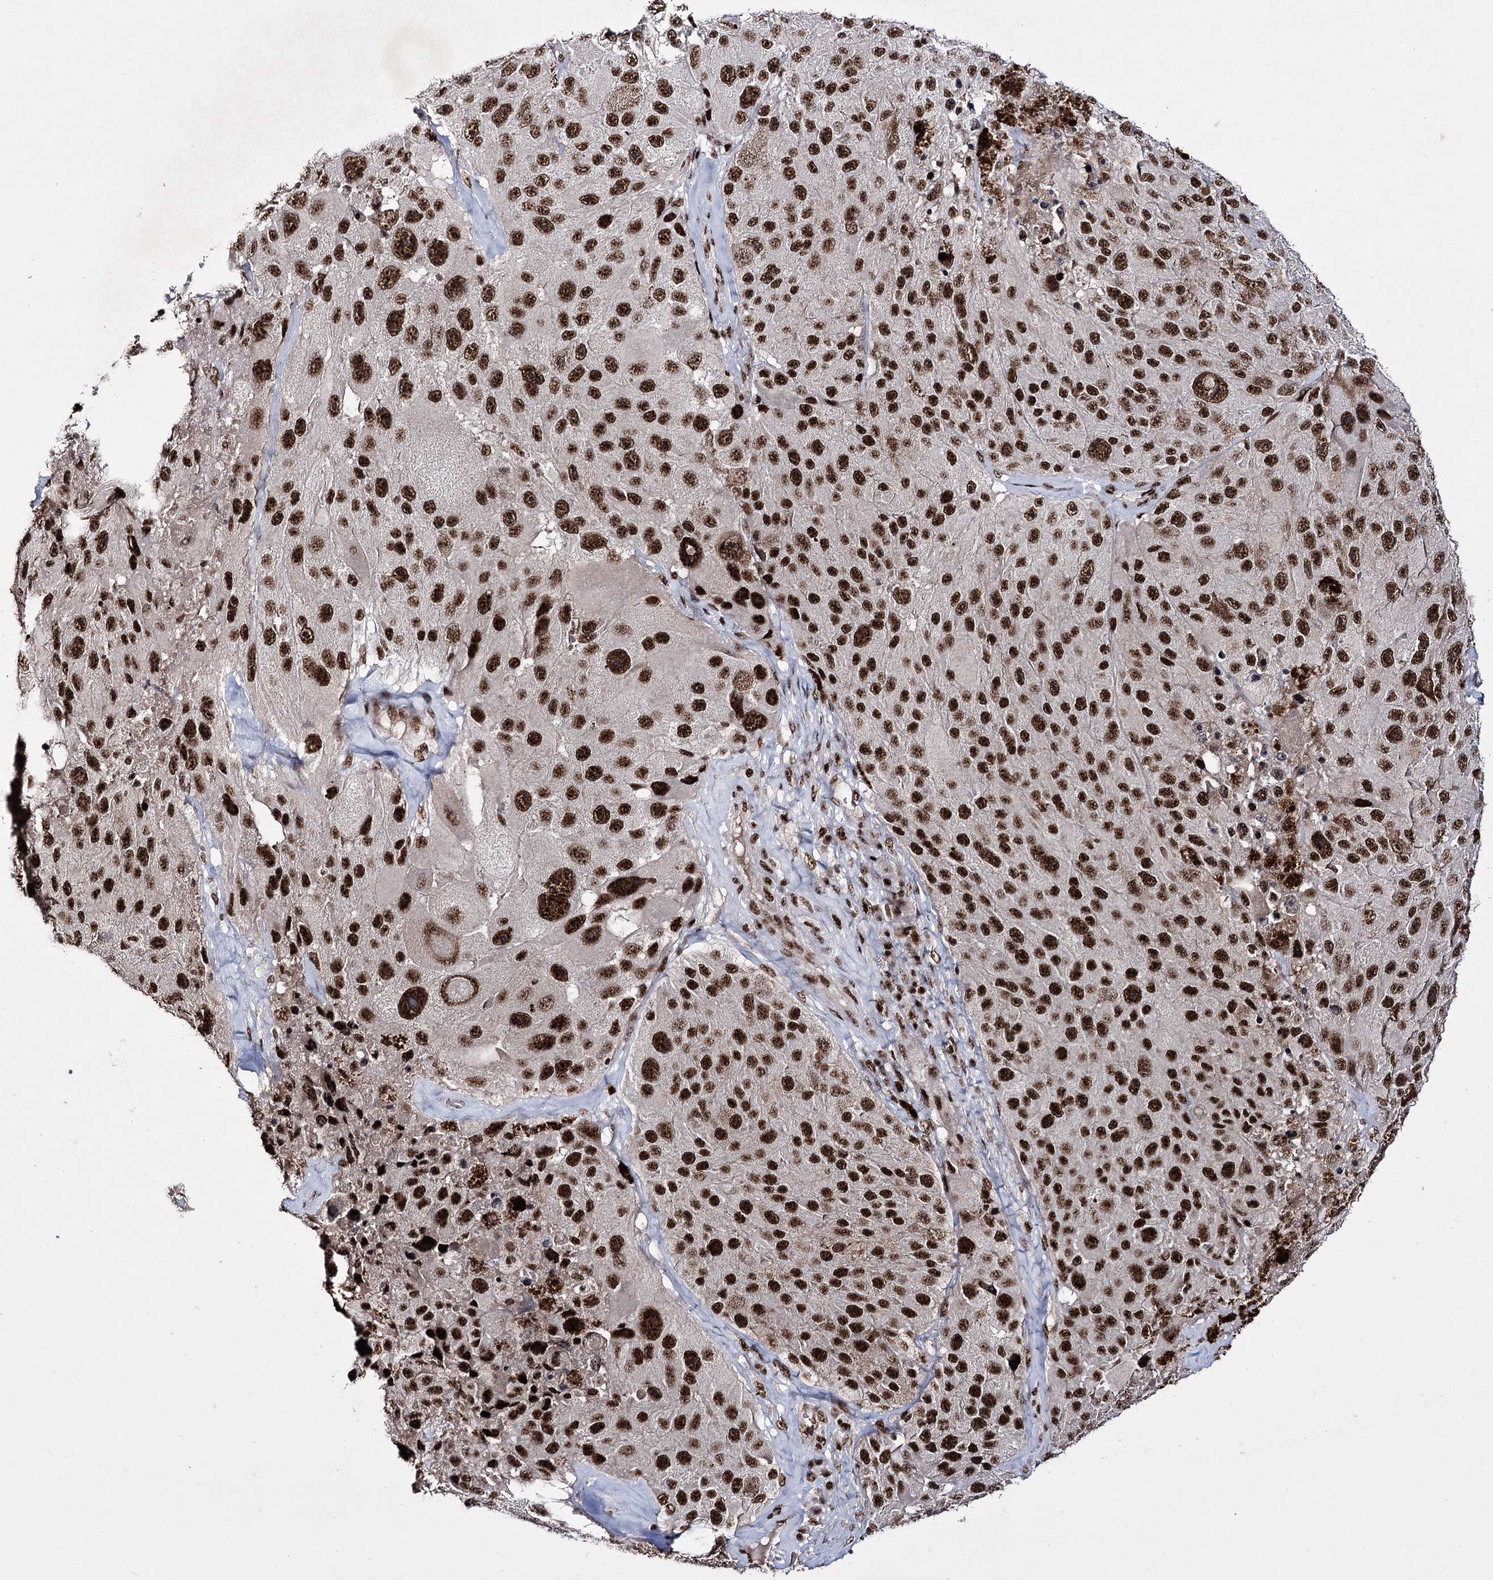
{"staining": {"intensity": "strong", "quantity": ">75%", "location": "nuclear"}, "tissue": "melanoma", "cell_type": "Tumor cells", "image_type": "cancer", "snomed": [{"axis": "morphology", "description": "Malignant melanoma, Metastatic site"}, {"axis": "topography", "description": "Lymph node"}], "caption": "Immunohistochemical staining of human malignant melanoma (metastatic site) shows strong nuclear protein staining in approximately >75% of tumor cells.", "gene": "PRPF40A", "patient": {"sex": "male", "age": 62}}